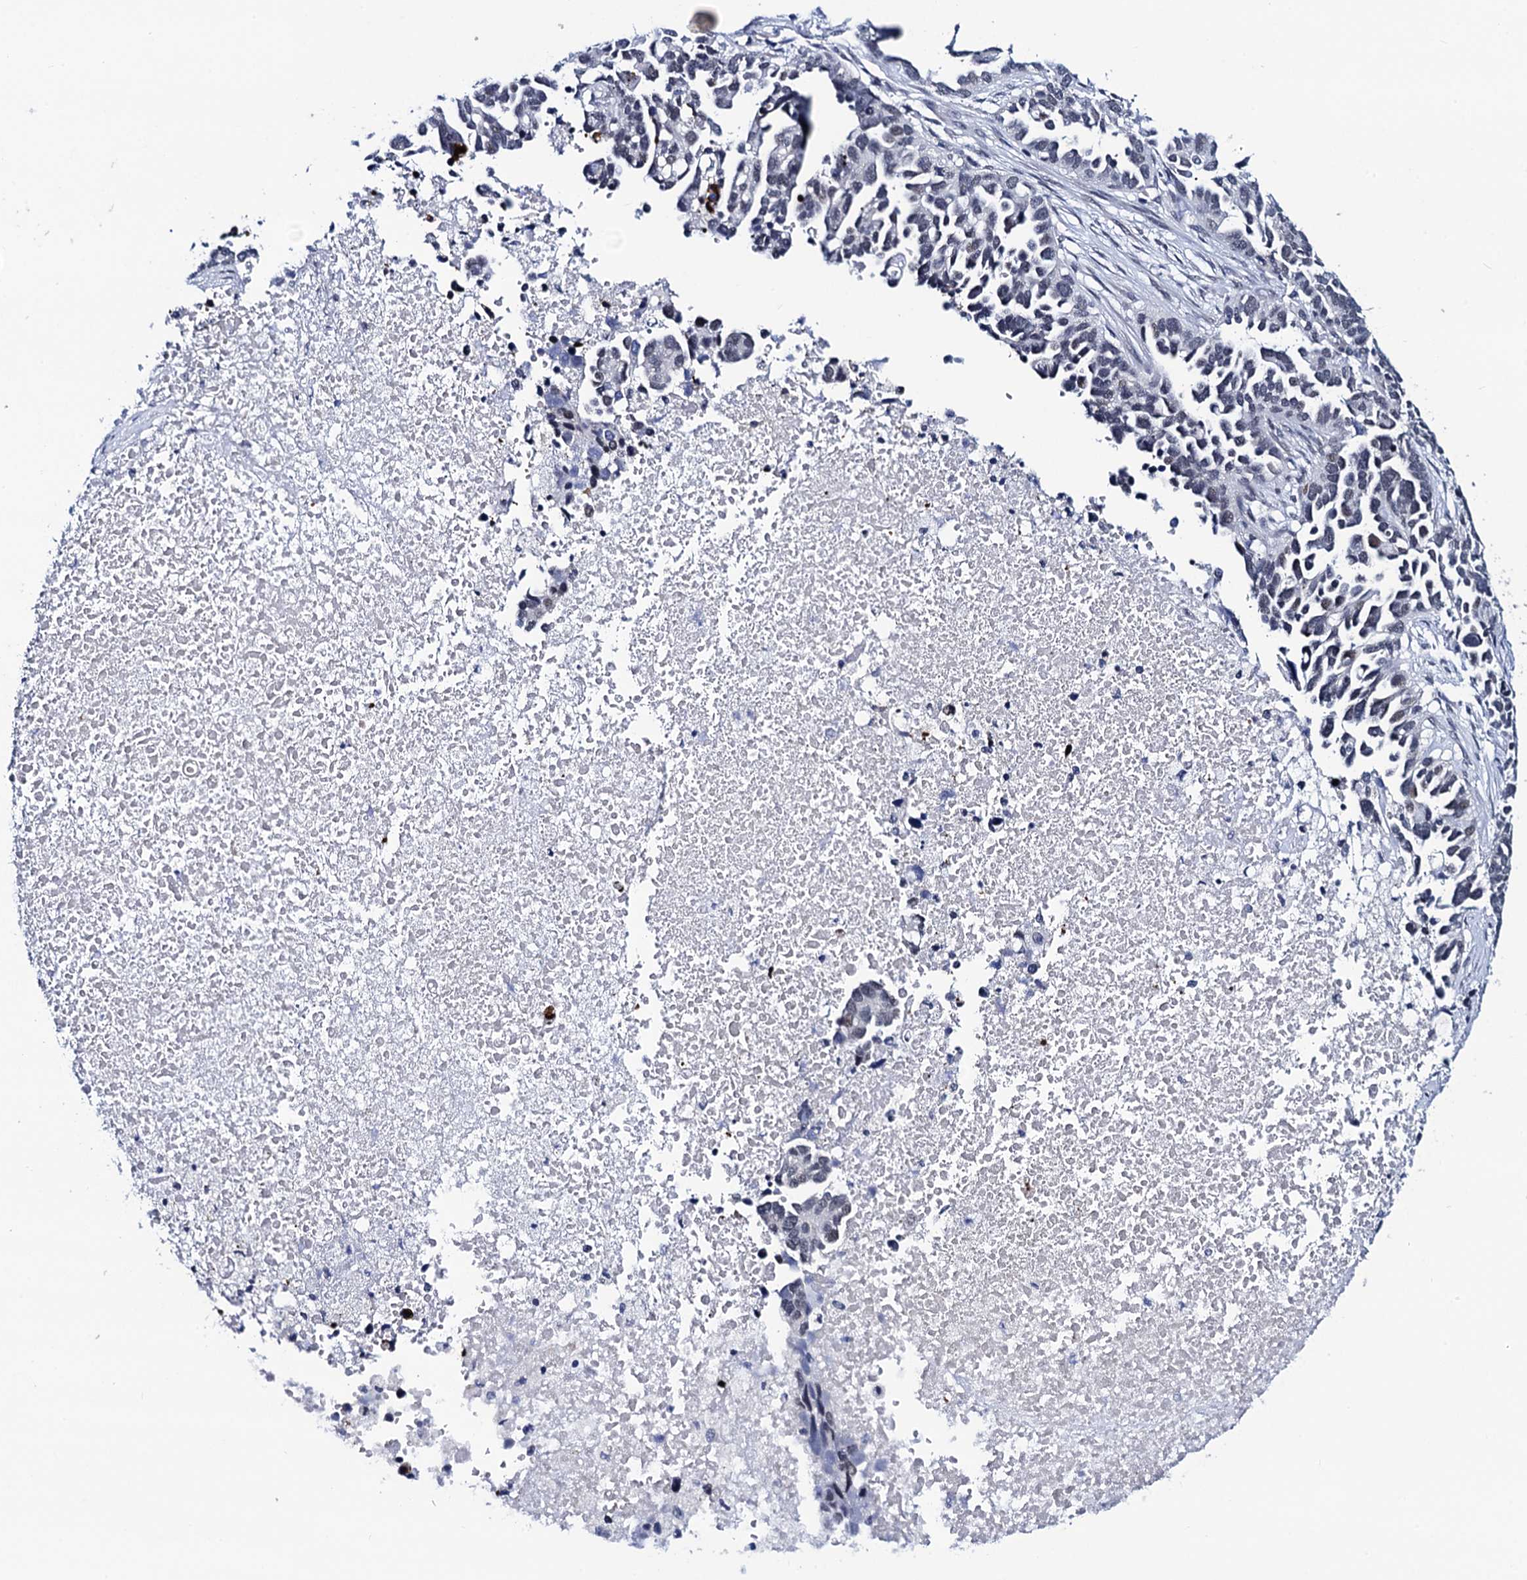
{"staining": {"intensity": "negative", "quantity": "none", "location": "none"}, "tissue": "ovarian cancer", "cell_type": "Tumor cells", "image_type": "cancer", "snomed": [{"axis": "morphology", "description": "Cystadenocarcinoma, serous, NOS"}, {"axis": "topography", "description": "Ovary"}], "caption": "Photomicrograph shows no protein positivity in tumor cells of serous cystadenocarcinoma (ovarian) tissue.", "gene": "C16orf87", "patient": {"sex": "female", "age": 54}}